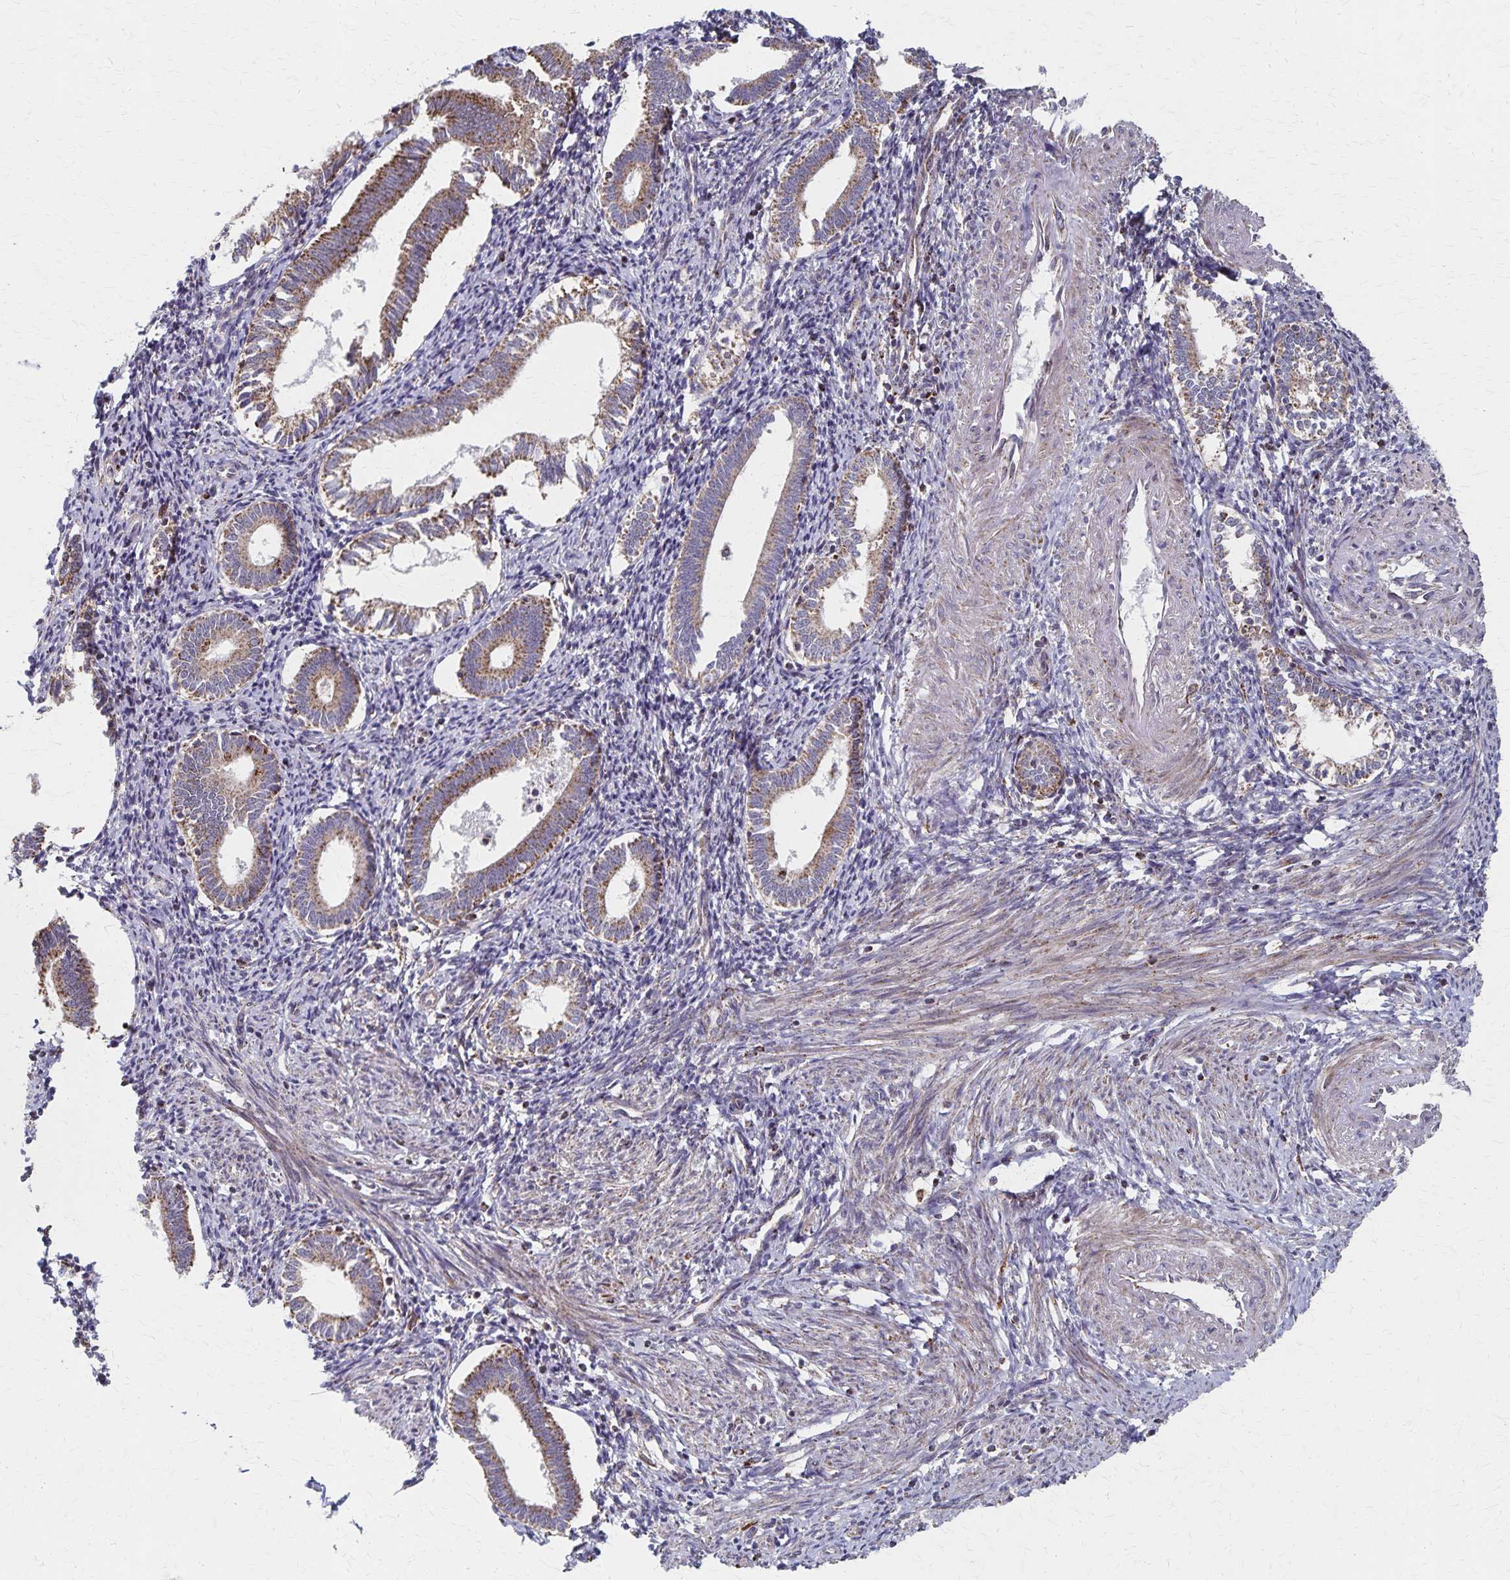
{"staining": {"intensity": "moderate", "quantity": "<25%", "location": "cytoplasmic/membranous"}, "tissue": "endometrium", "cell_type": "Cells in endometrial stroma", "image_type": "normal", "snomed": [{"axis": "morphology", "description": "Normal tissue, NOS"}, {"axis": "topography", "description": "Endometrium"}], "caption": "About <25% of cells in endometrial stroma in normal endometrium reveal moderate cytoplasmic/membranous protein expression as visualized by brown immunohistochemical staining.", "gene": "DYRK4", "patient": {"sex": "female", "age": 41}}